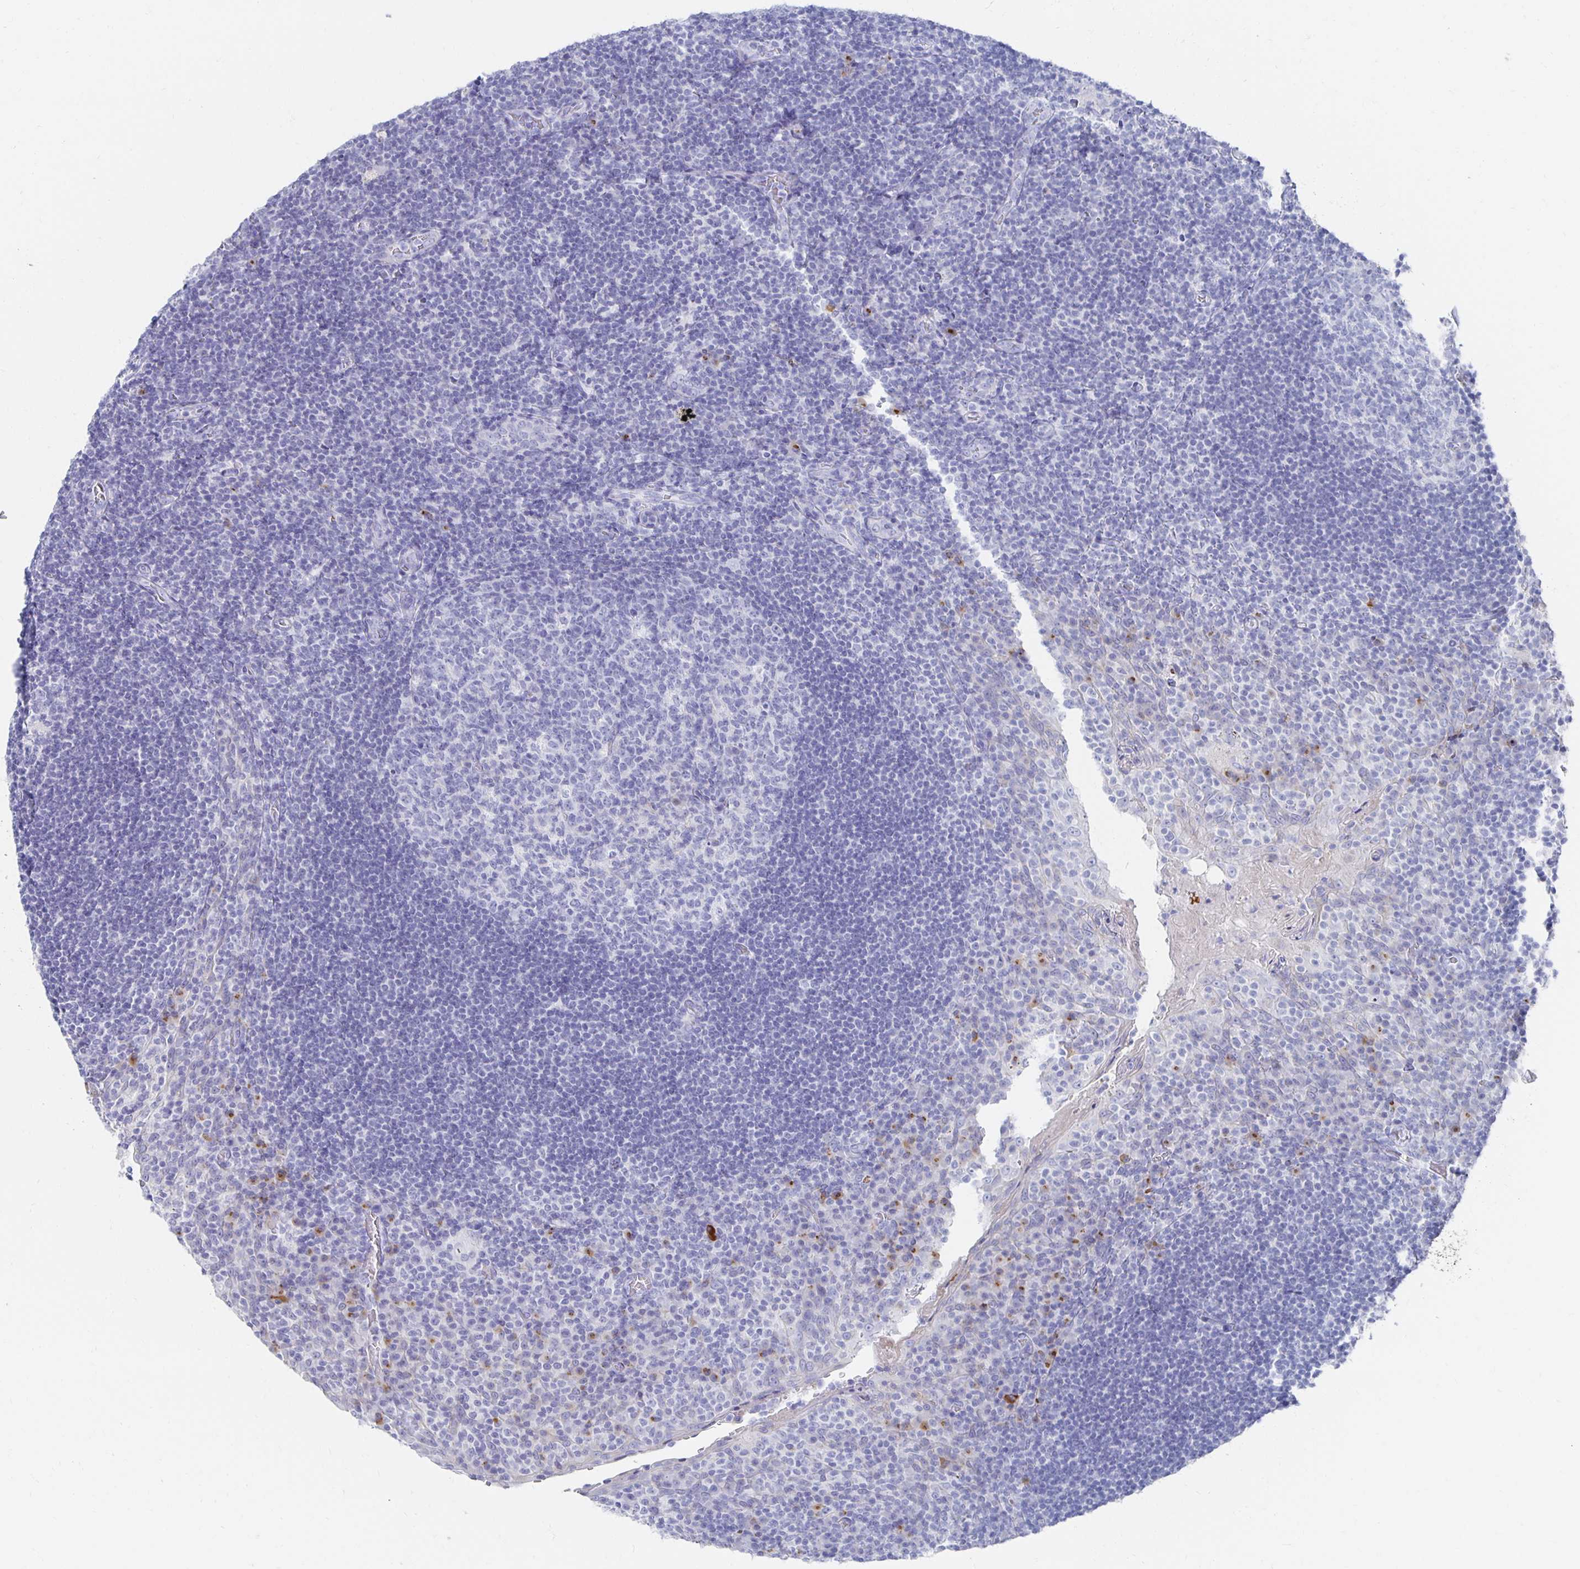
{"staining": {"intensity": "negative", "quantity": "none", "location": "none"}, "tissue": "tonsil", "cell_type": "Germinal center cells", "image_type": "normal", "snomed": [{"axis": "morphology", "description": "Normal tissue, NOS"}, {"axis": "topography", "description": "Tonsil"}], "caption": "This is an immunohistochemistry image of unremarkable human tonsil. There is no staining in germinal center cells.", "gene": "PRDM7", "patient": {"sex": "male", "age": 17}}